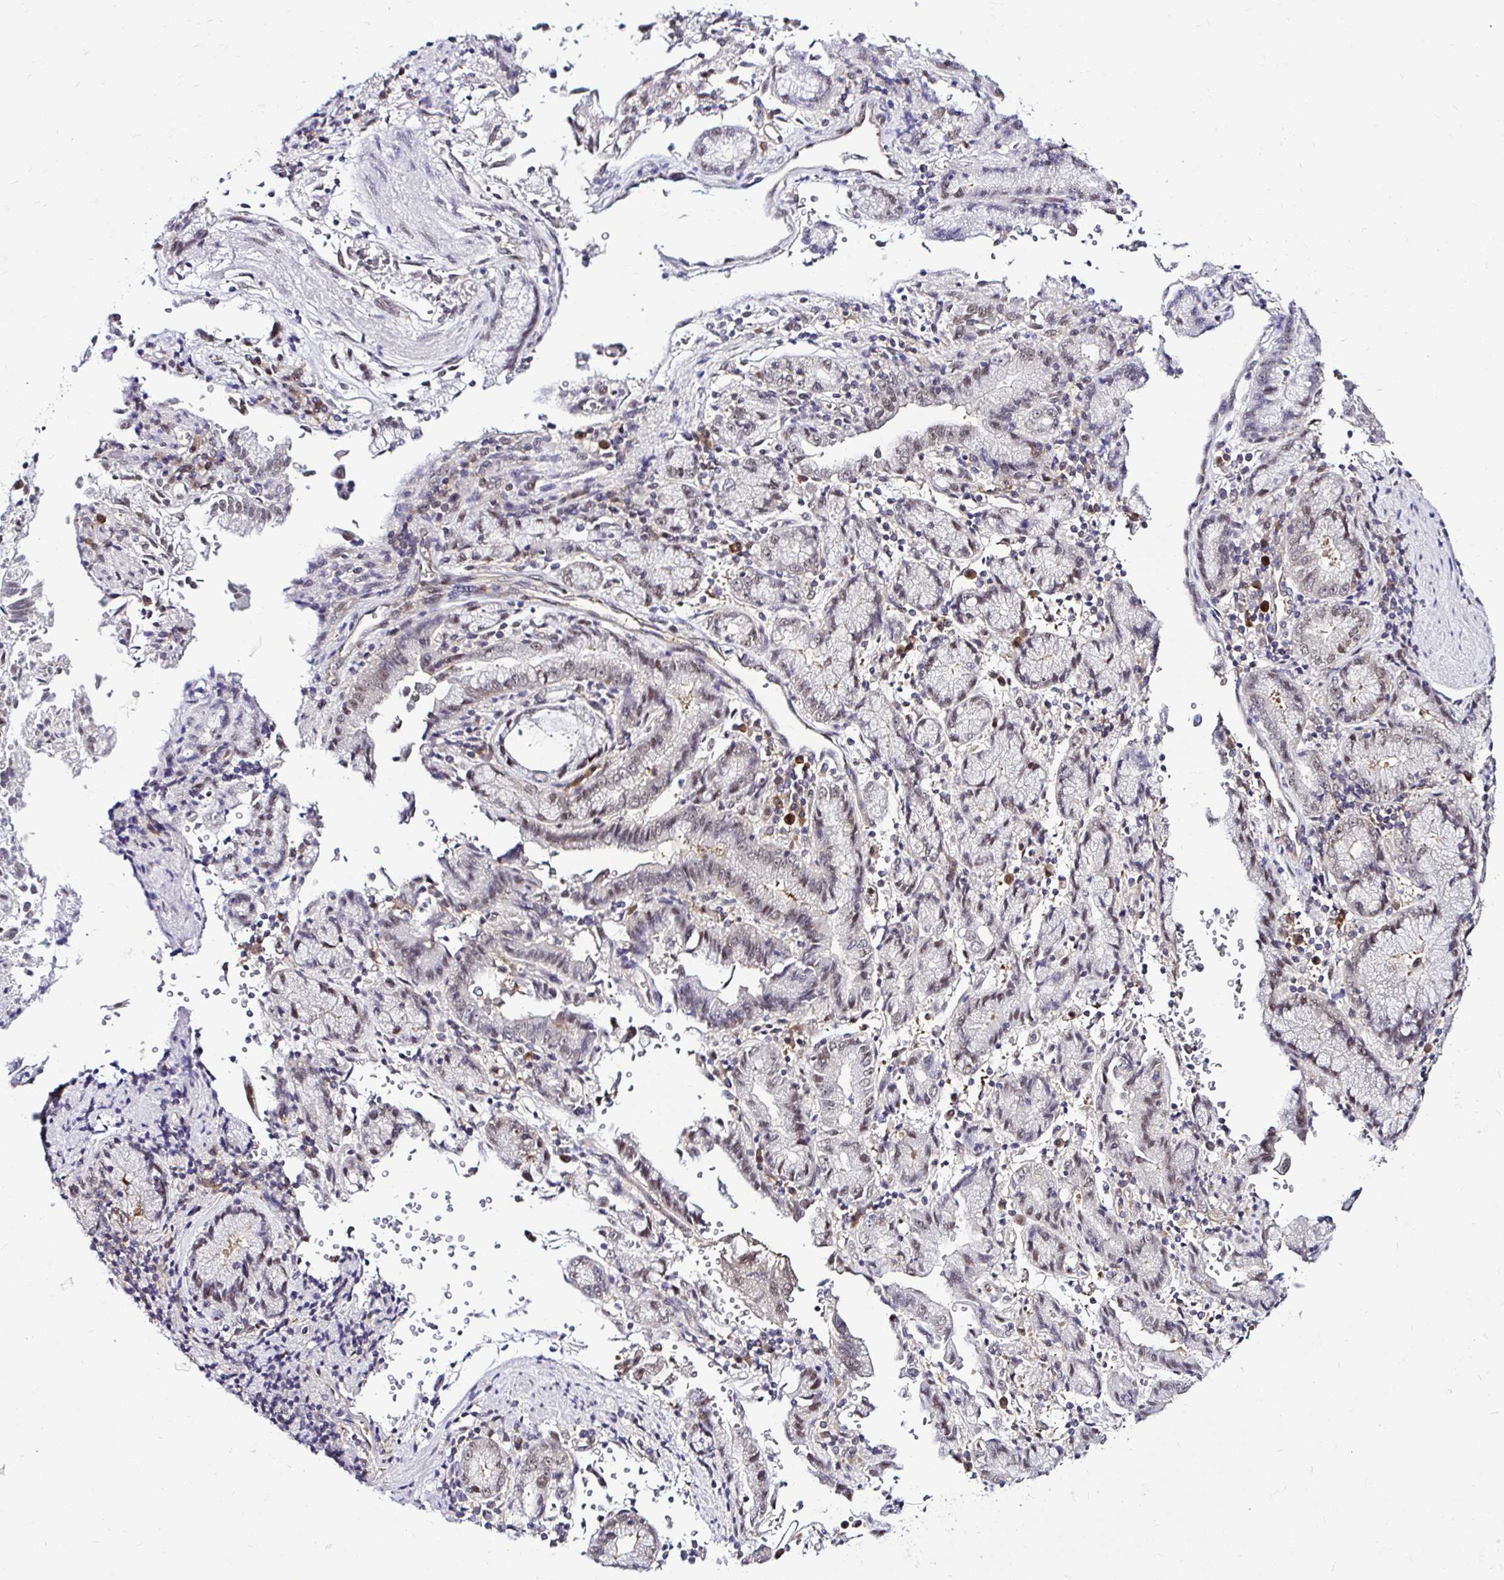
{"staining": {"intensity": "moderate", "quantity": "<25%", "location": "nuclear"}, "tissue": "stomach cancer", "cell_type": "Tumor cells", "image_type": "cancer", "snomed": [{"axis": "morphology", "description": "Adenocarcinoma, NOS"}, {"axis": "topography", "description": "Stomach"}], "caption": "High-power microscopy captured an immunohistochemistry image of stomach cancer (adenocarcinoma), revealing moderate nuclear staining in approximately <25% of tumor cells. (IHC, brightfield microscopy, high magnification).", "gene": "PSMD3", "patient": {"sex": "male", "age": 62}}